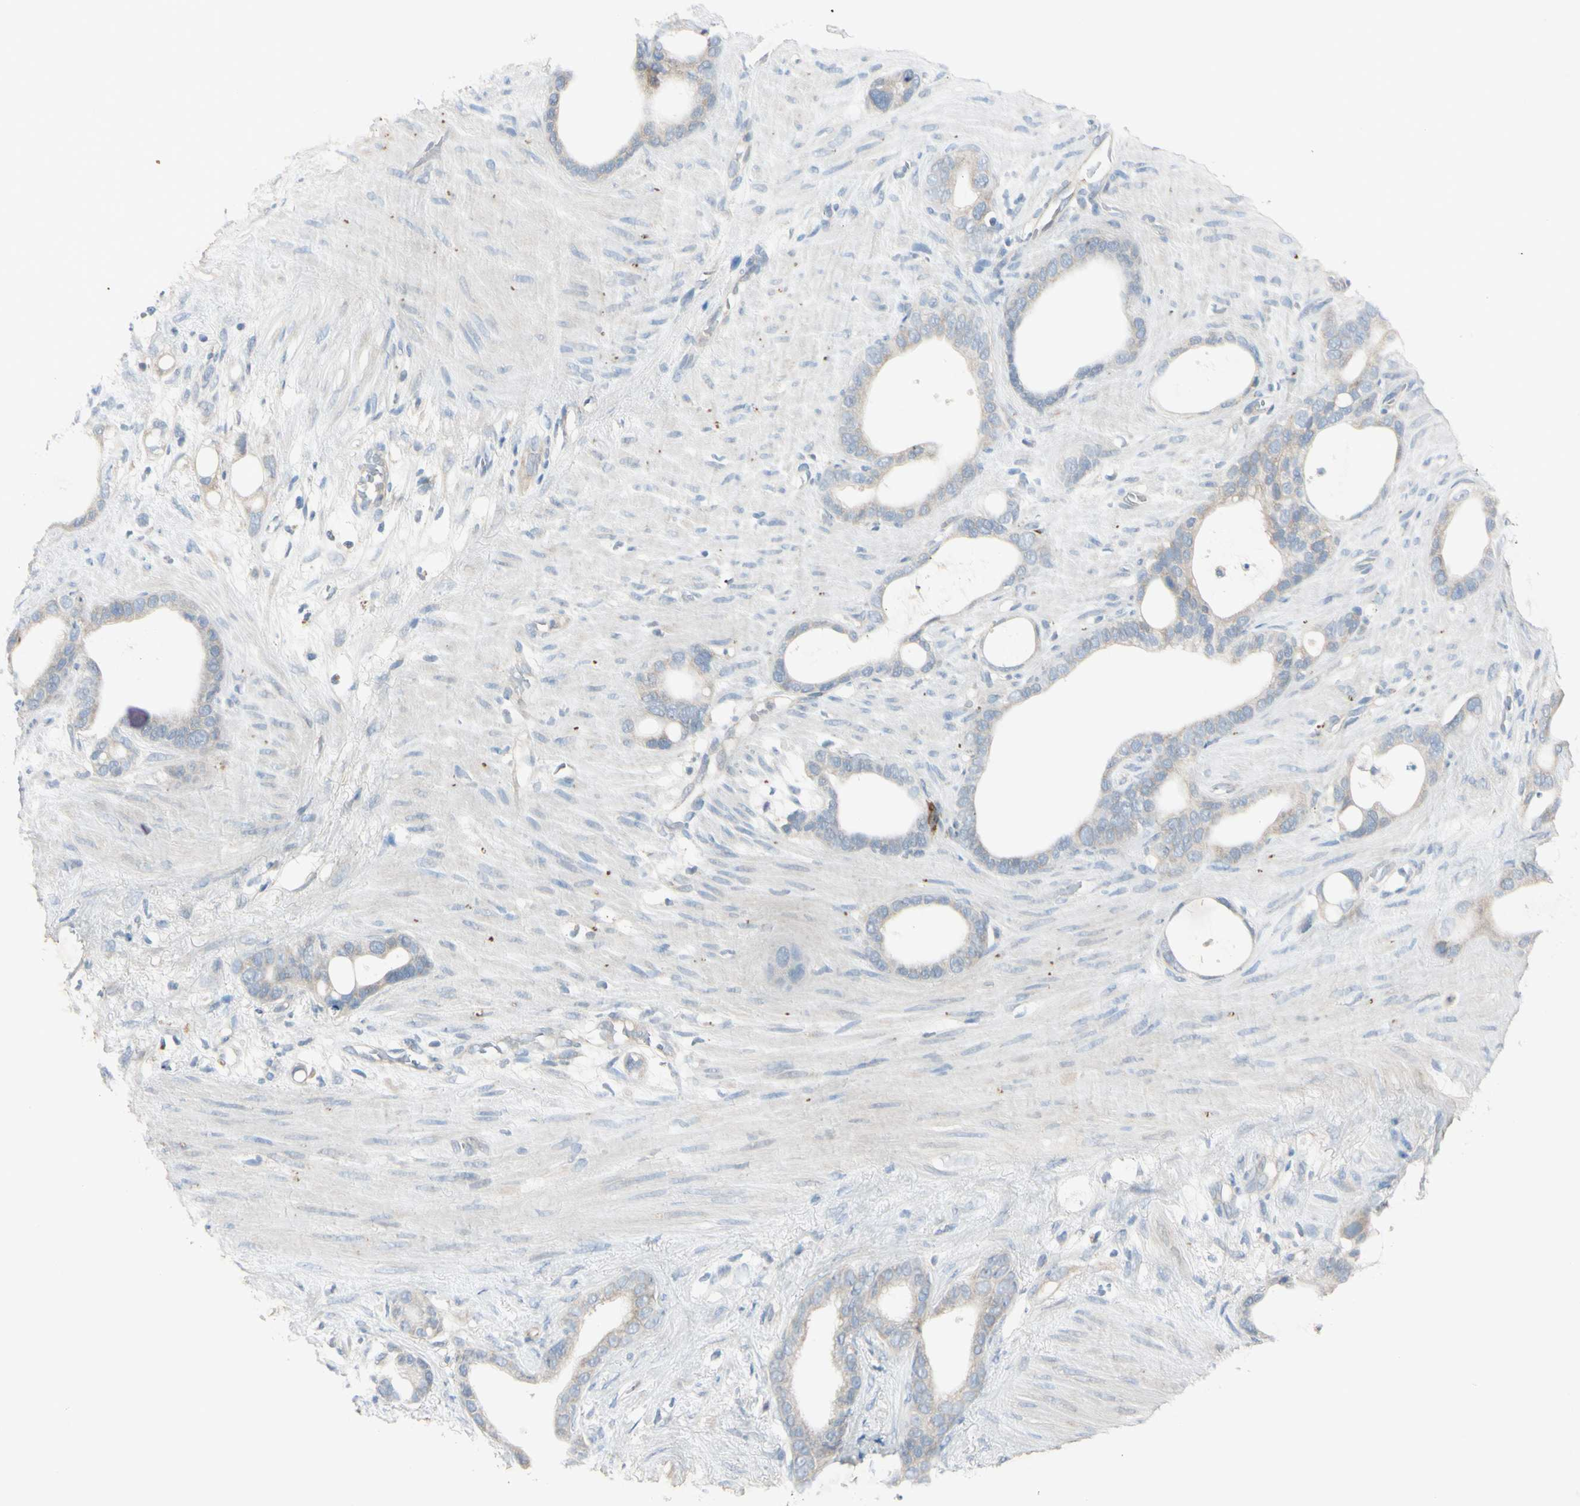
{"staining": {"intensity": "weak", "quantity": "<25%", "location": "cytoplasmic/membranous"}, "tissue": "stomach cancer", "cell_type": "Tumor cells", "image_type": "cancer", "snomed": [{"axis": "morphology", "description": "Adenocarcinoma, NOS"}, {"axis": "topography", "description": "Stomach"}], "caption": "This is an immunohistochemistry (IHC) micrograph of human stomach cancer. There is no staining in tumor cells.", "gene": "AATK", "patient": {"sex": "female", "age": 75}}